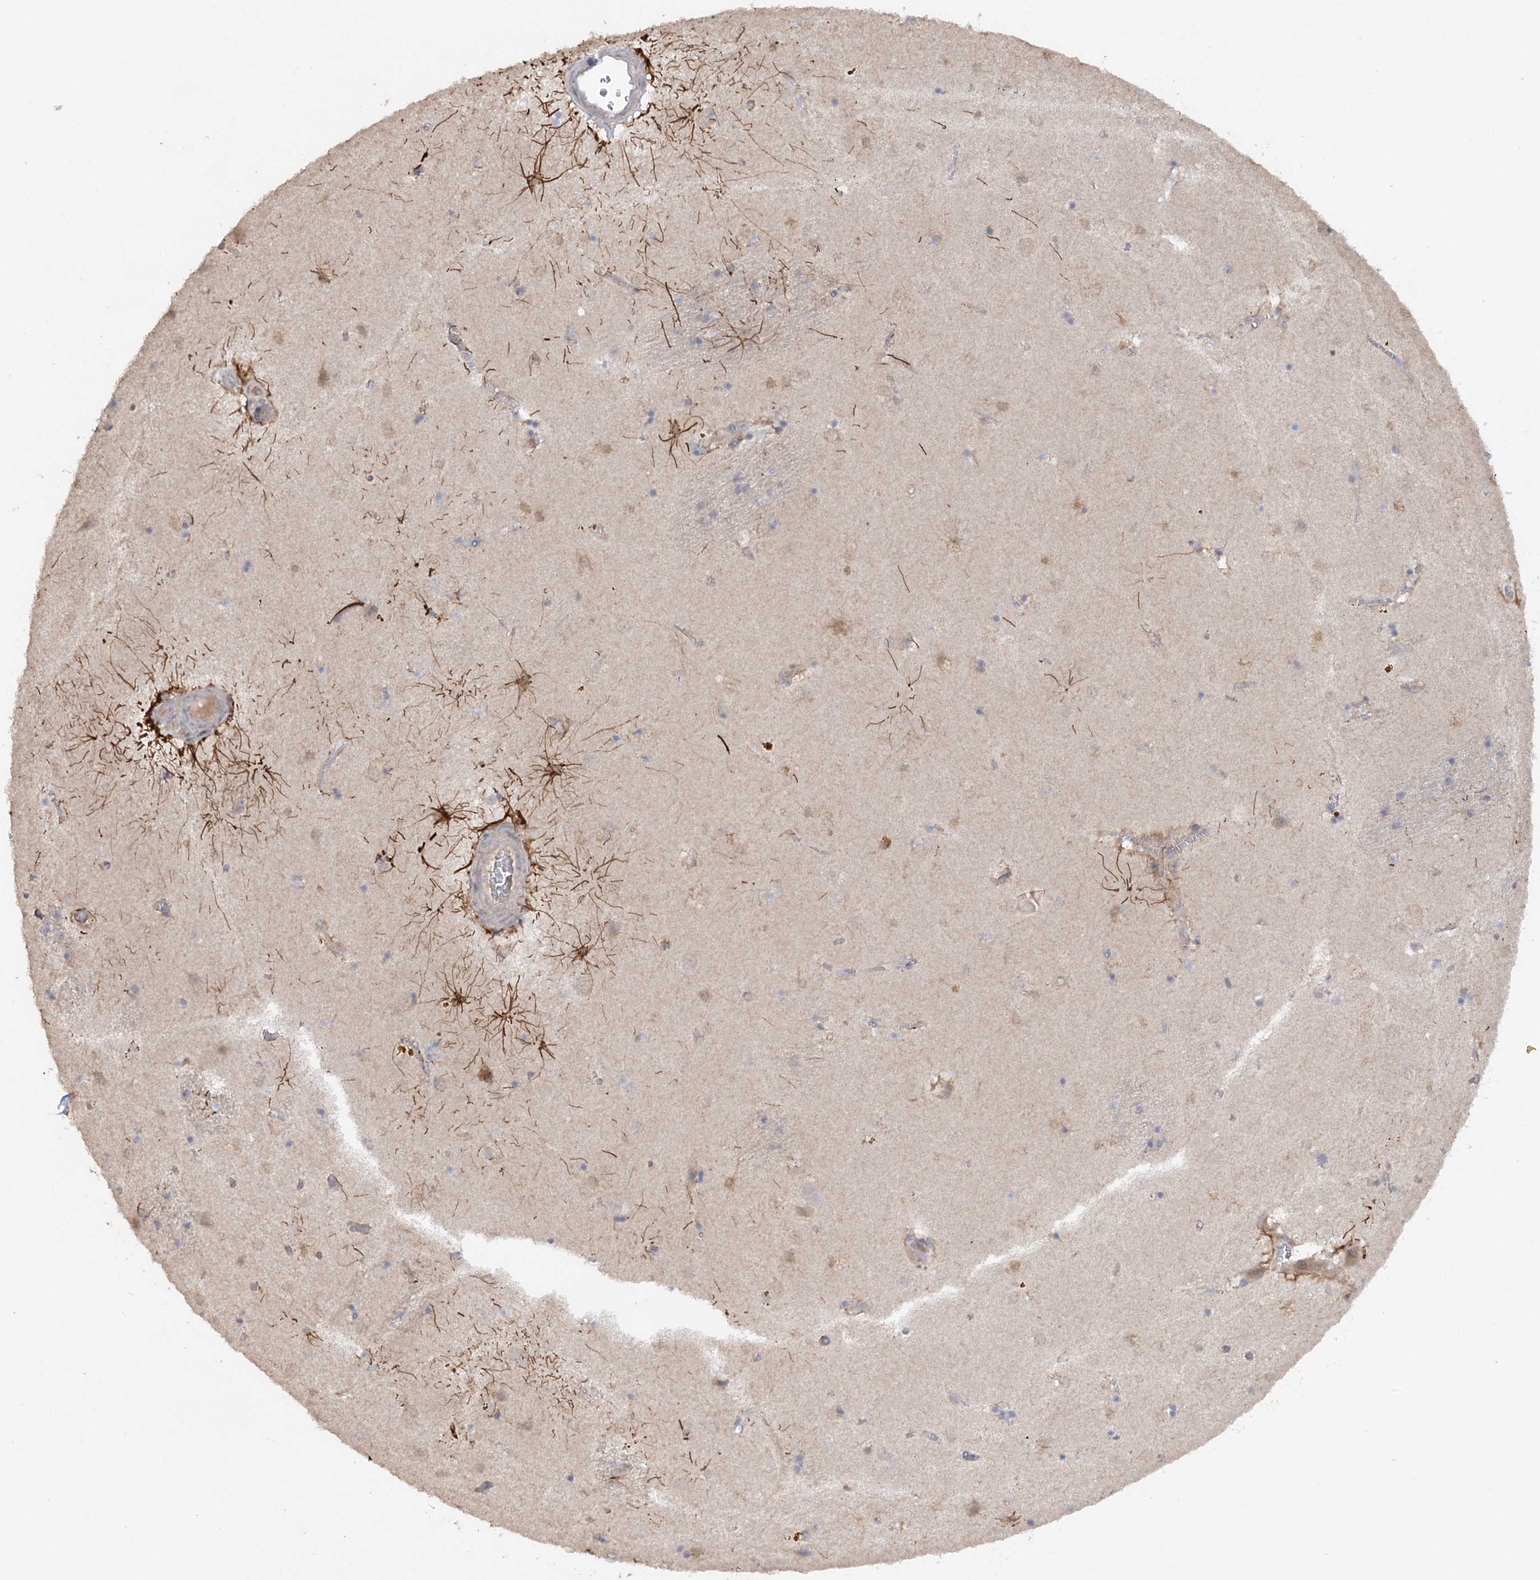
{"staining": {"intensity": "moderate", "quantity": "<25%", "location": "cytoplasmic/membranous"}, "tissue": "caudate", "cell_type": "Glial cells", "image_type": "normal", "snomed": [{"axis": "morphology", "description": "Normal tissue, NOS"}, {"axis": "topography", "description": "Lateral ventricle wall"}], "caption": "A high-resolution image shows immunohistochemistry staining of unremarkable caudate, which reveals moderate cytoplasmic/membranous positivity in about <25% of glial cells.", "gene": "TRAF3IP1", "patient": {"sex": "male", "age": 70}}